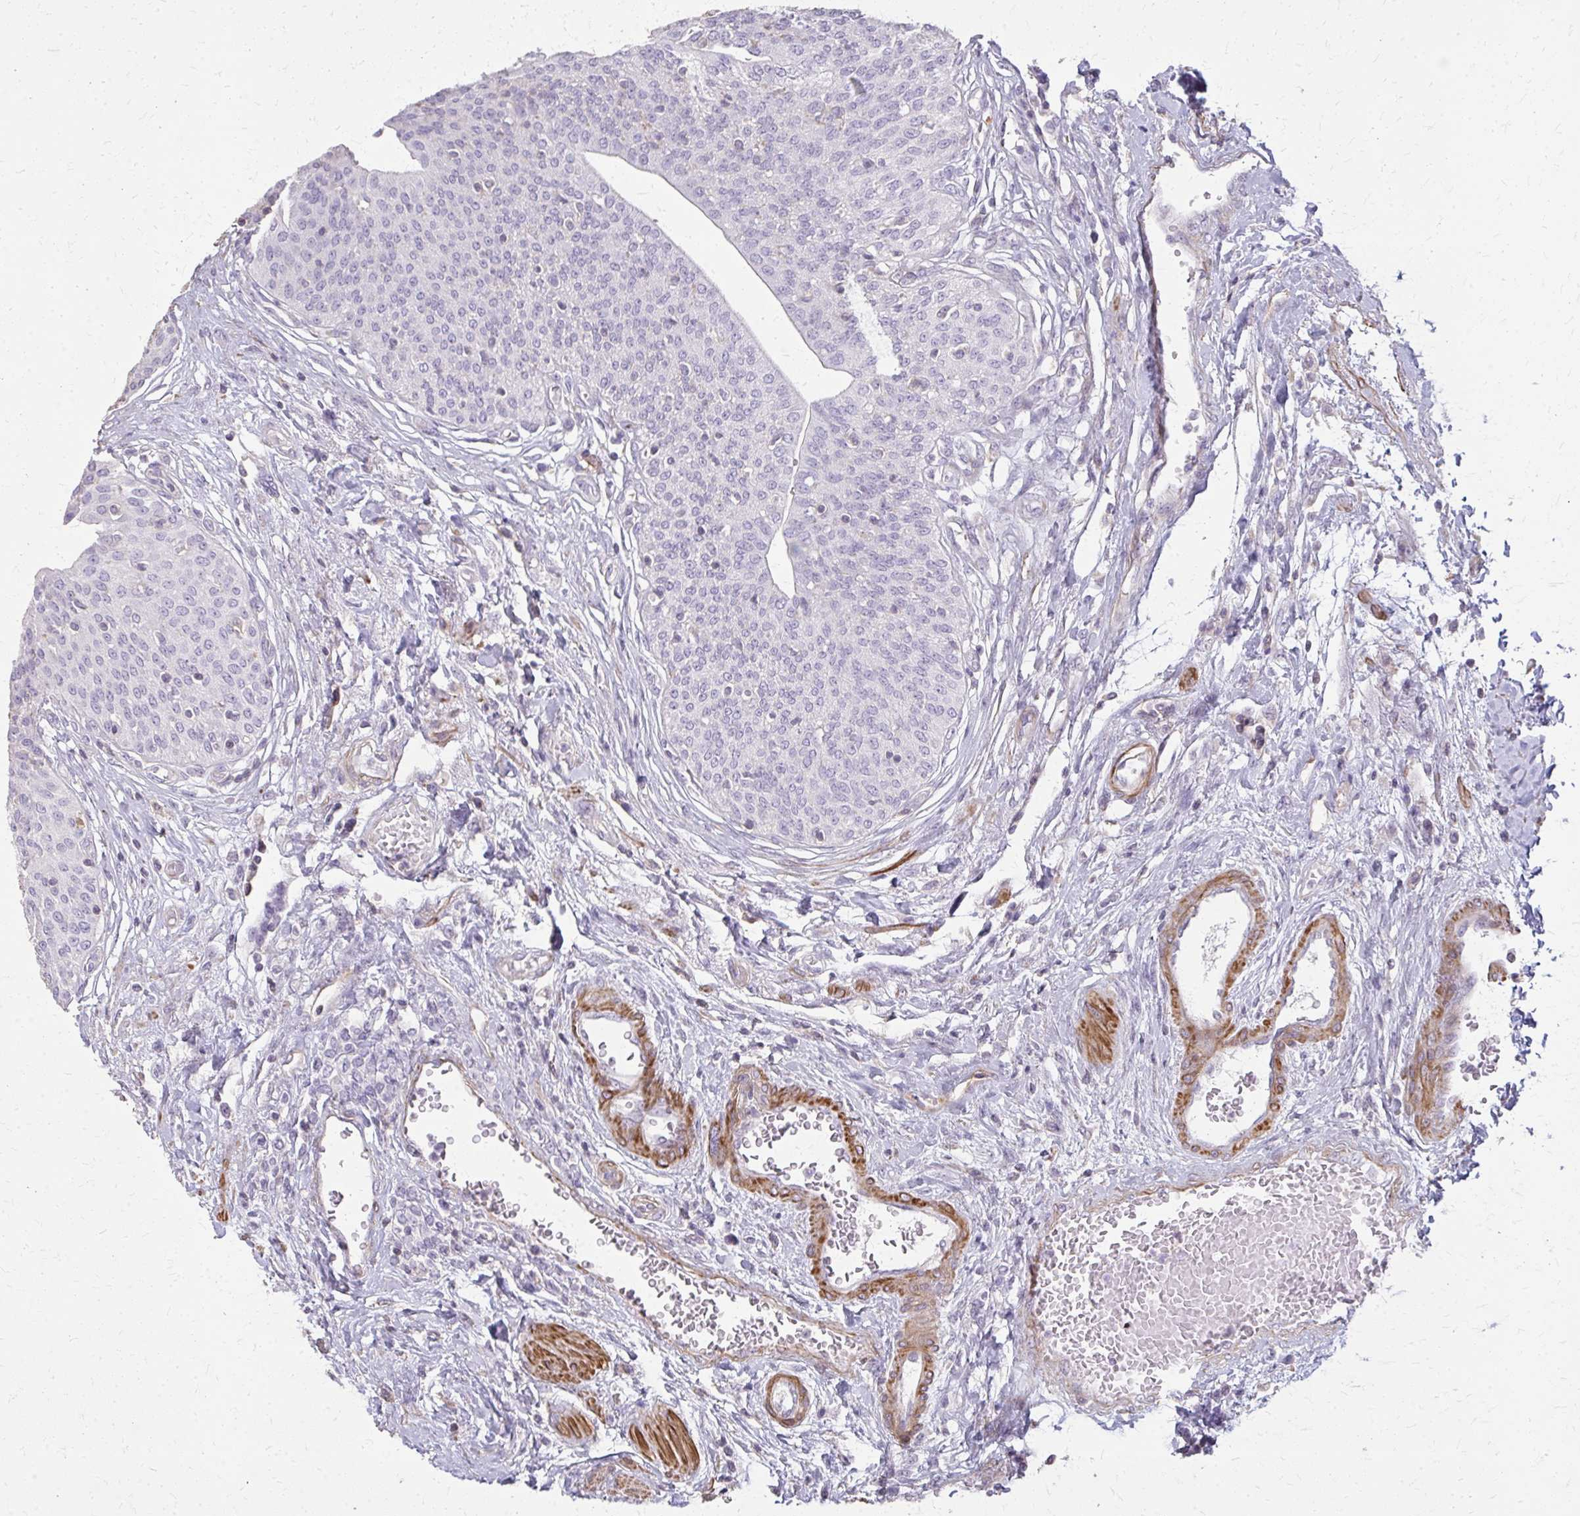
{"staining": {"intensity": "negative", "quantity": "none", "location": "none"}, "tissue": "urothelial cancer", "cell_type": "Tumor cells", "image_type": "cancer", "snomed": [{"axis": "morphology", "description": "Urothelial carcinoma, High grade"}, {"axis": "topography", "description": "Urinary bladder"}], "caption": "High magnification brightfield microscopy of urothelial carcinoma (high-grade) stained with DAB (brown) and counterstained with hematoxylin (blue): tumor cells show no significant staining.", "gene": "TENM4", "patient": {"sex": "female", "age": 79}}